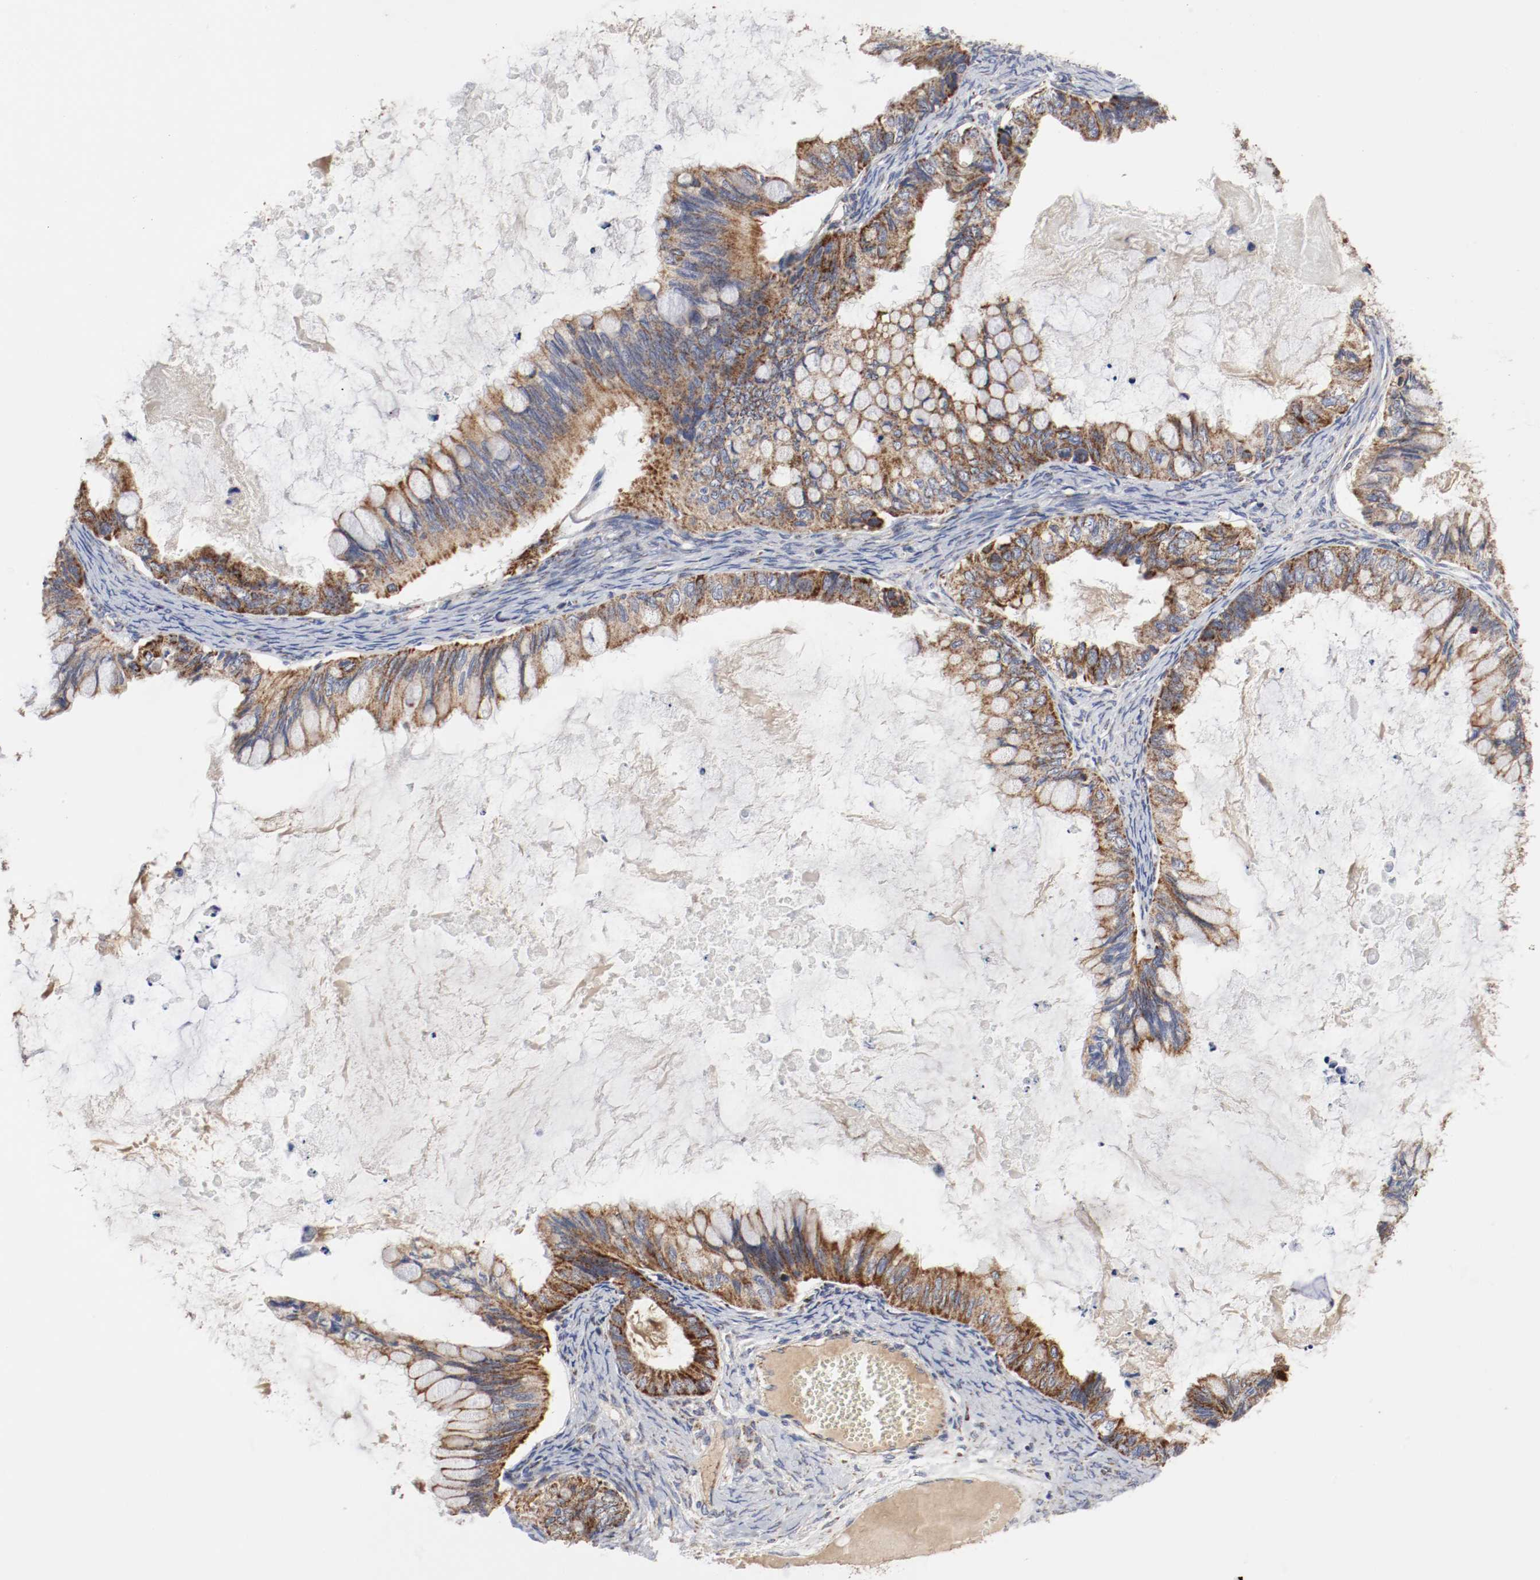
{"staining": {"intensity": "strong", "quantity": ">75%", "location": "cytoplasmic/membranous"}, "tissue": "ovarian cancer", "cell_type": "Tumor cells", "image_type": "cancer", "snomed": [{"axis": "morphology", "description": "Cystadenocarcinoma, mucinous, NOS"}, {"axis": "topography", "description": "Ovary"}], "caption": "This photomicrograph reveals immunohistochemistry staining of human ovarian cancer, with high strong cytoplasmic/membranous positivity in approximately >75% of tumor cells.", "gene": "AFG3L2", "patient": {"sex": "female", "age": 80}}